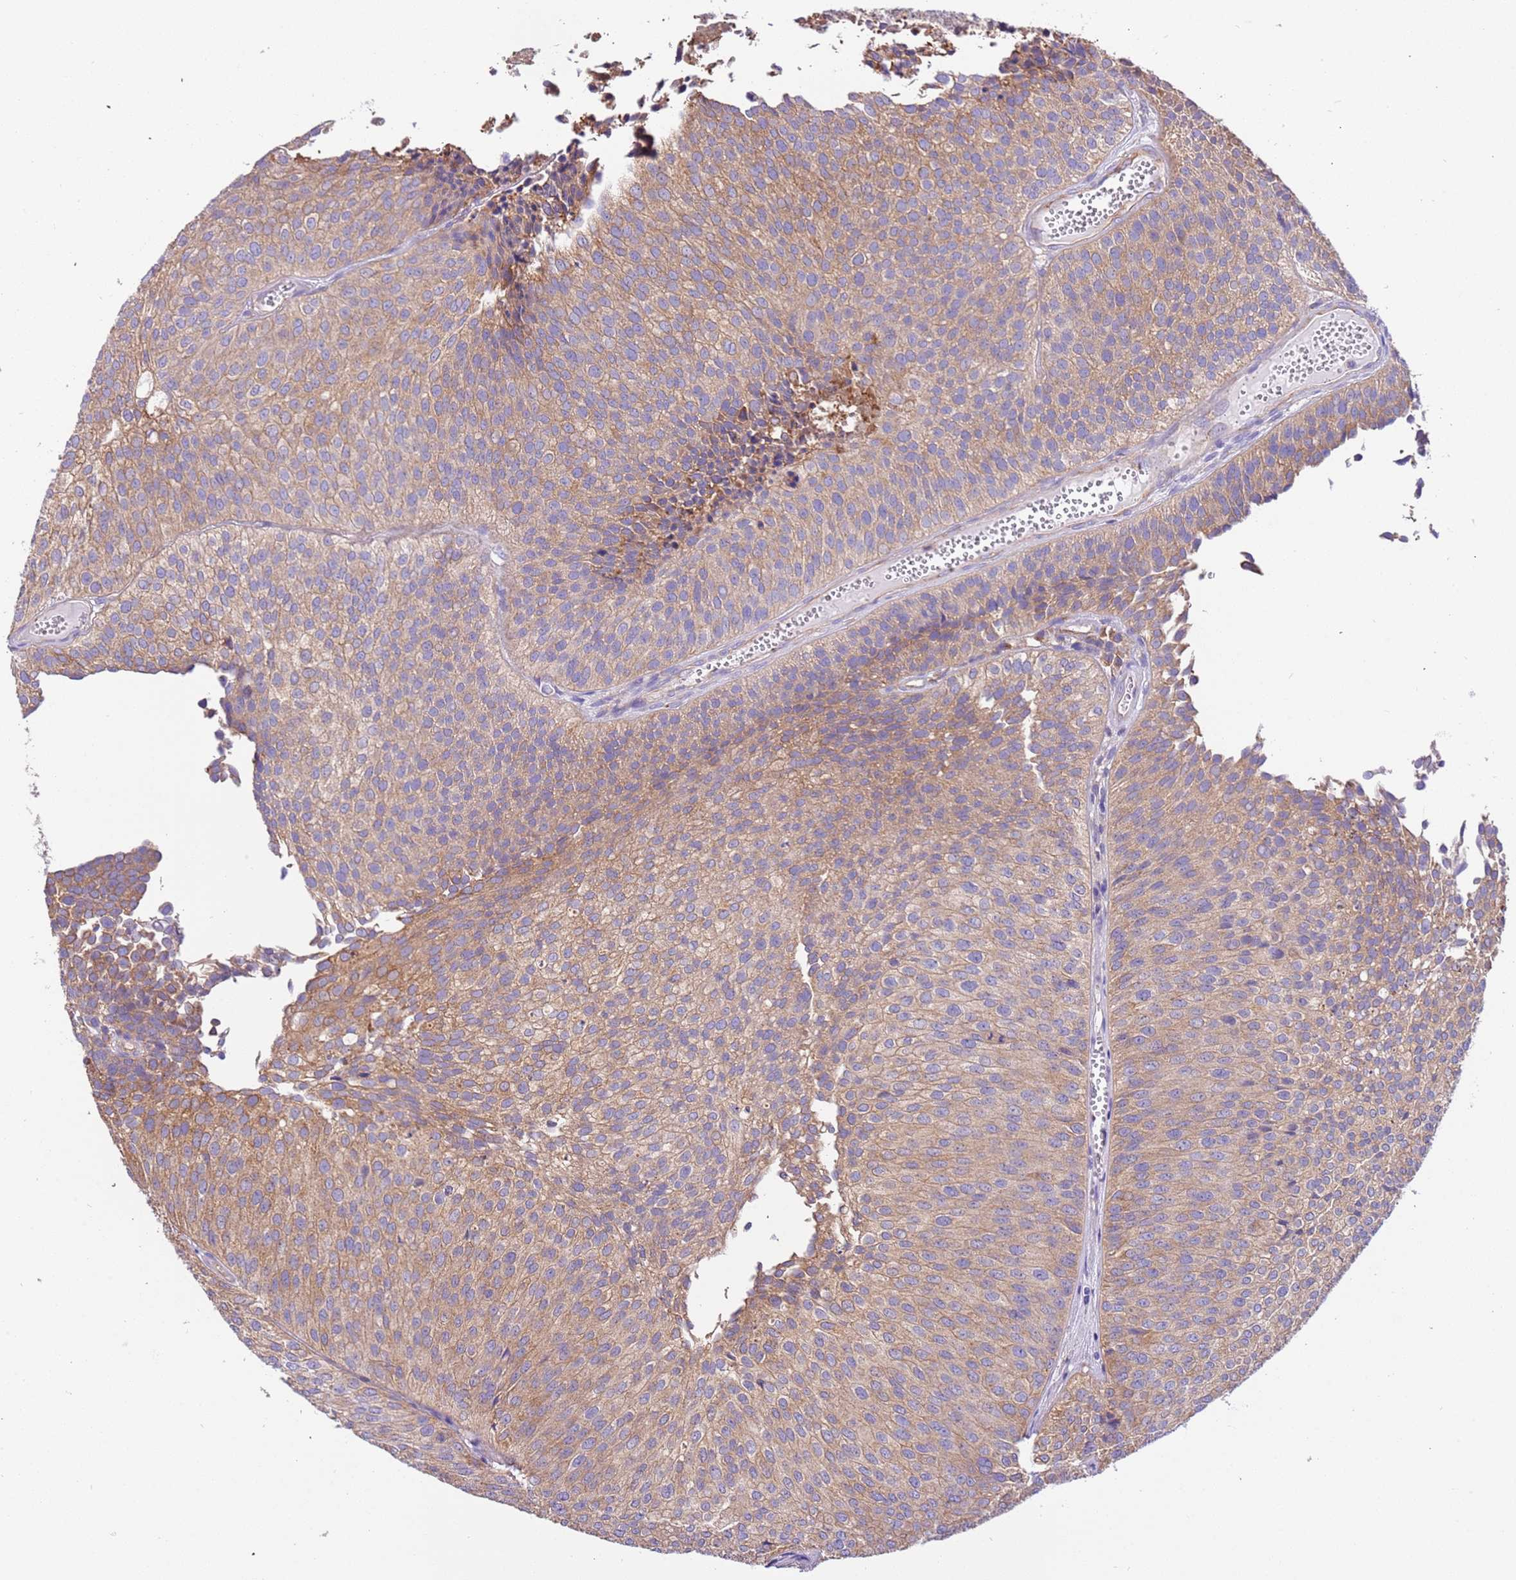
{"staining": {"intensity": "moderate", "quantity": "25%-75%", "location": "cytoplasmic/membranous"}, "tissue": "urothelial cancer", "cell_type": "Tumor cells", "image_type": "cancer", "snomed": [{"axis": "morphology", "description": "Urothelial carcinoma, Low grade"}, {"axis": "topography", "description": "Urinary bladder"}], "caption": "An image of human low-grade urothelial carcinoma stained for a protein displays moderate cytoplasmic/membranous brown staining in tumor cells.", "gene": "NAALADL1", "patient": {"sex": "male", "age": 84}}